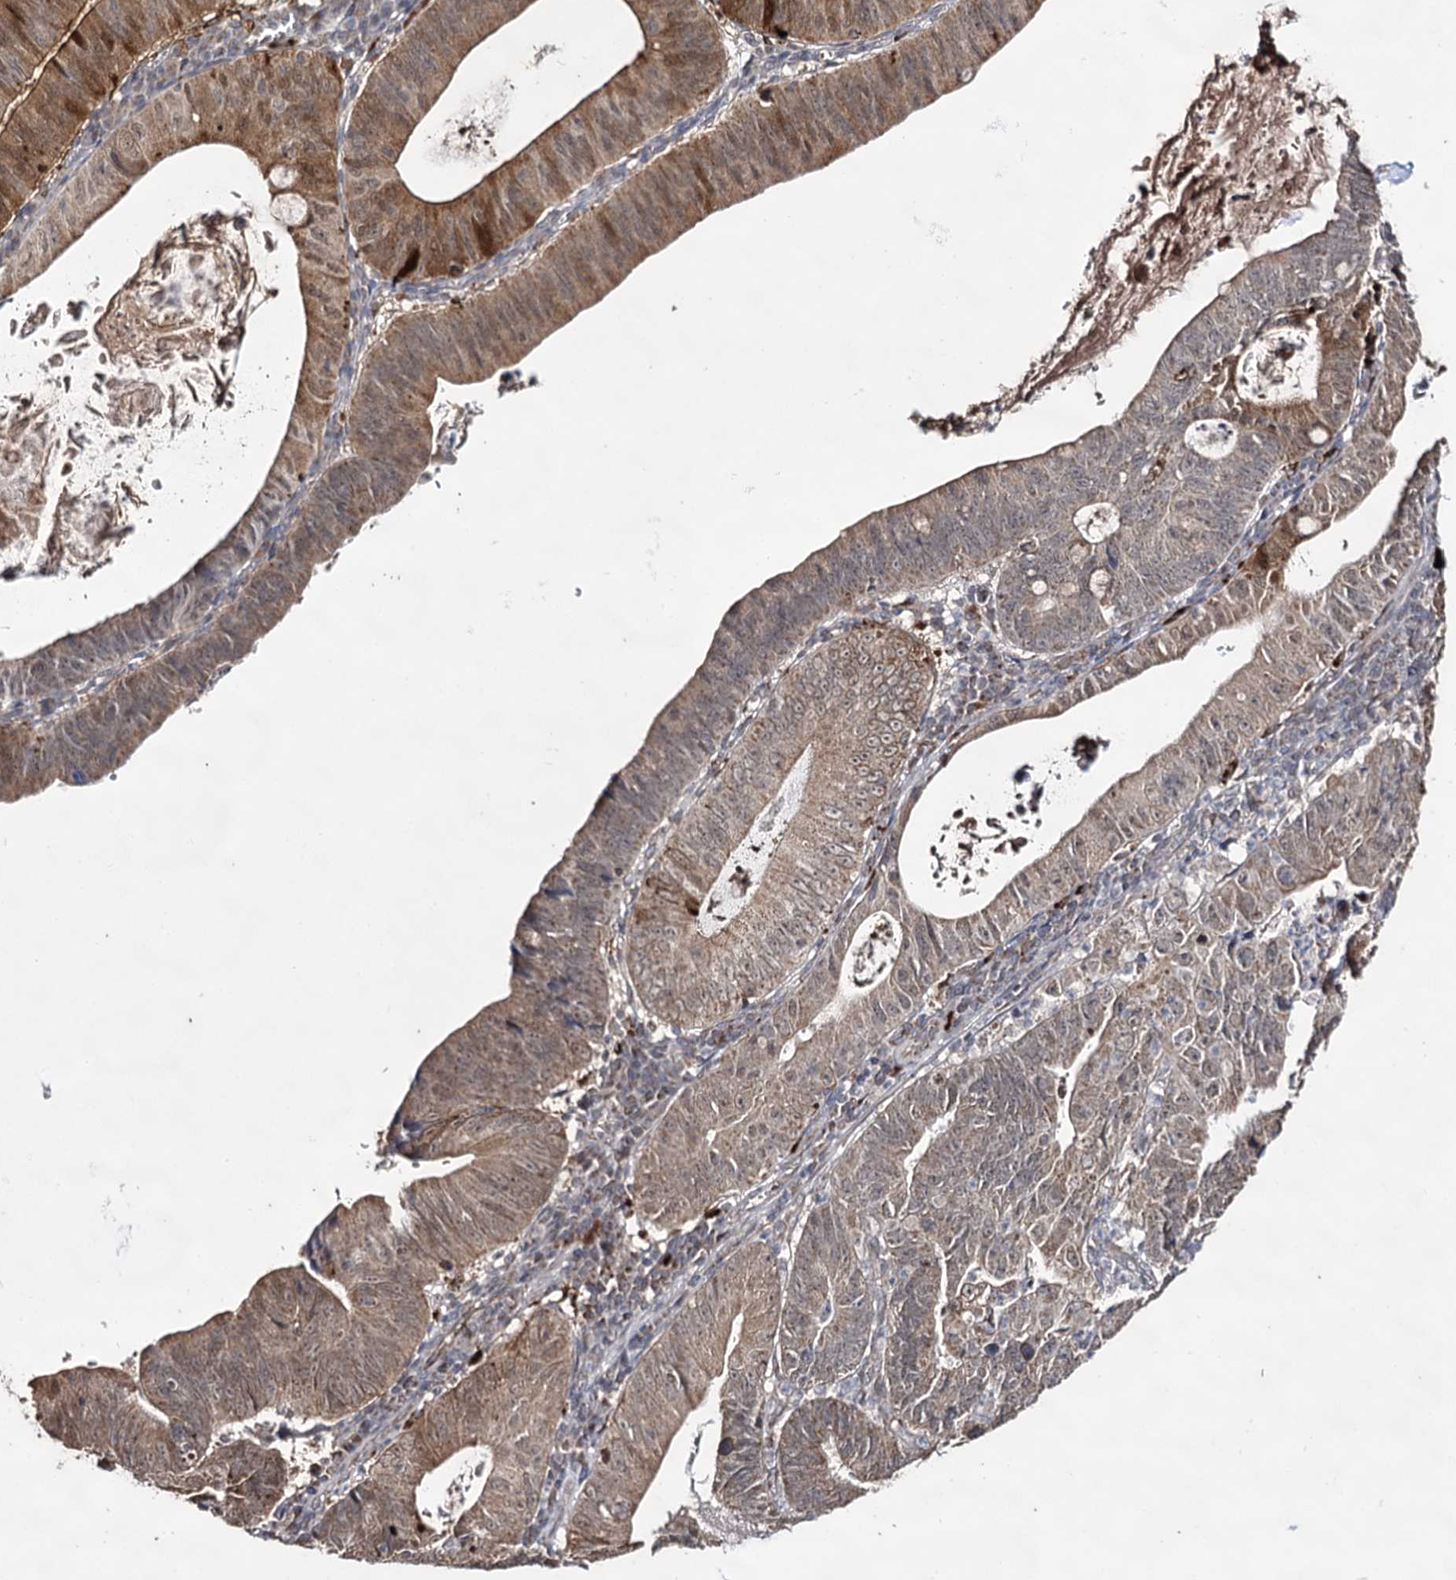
{"staining": {"intensity": "moderate", "quantity": ">75%", "location": "cytoplasmic/membranous"}, "tissue": "stomach cancer", "cell_type": "Tumor cells", "image_type": "cancer", "snomed": [{"axis": "morphology", "description": "Adenocarcinoma, NOS"}, {"axis": "topography", "description": "Stomach"}], "caption": "Immunohistochemical staining of stomach cancer (adenocarcinoma) reveals medium levels of moderate cytoplasmic/membranous positivity in approximately >75% of tumor cells. (IHC, brightfield microscopy, high magnification).", "gene": "ACTR6", "patient": {"sex": "male", "age": 59}}